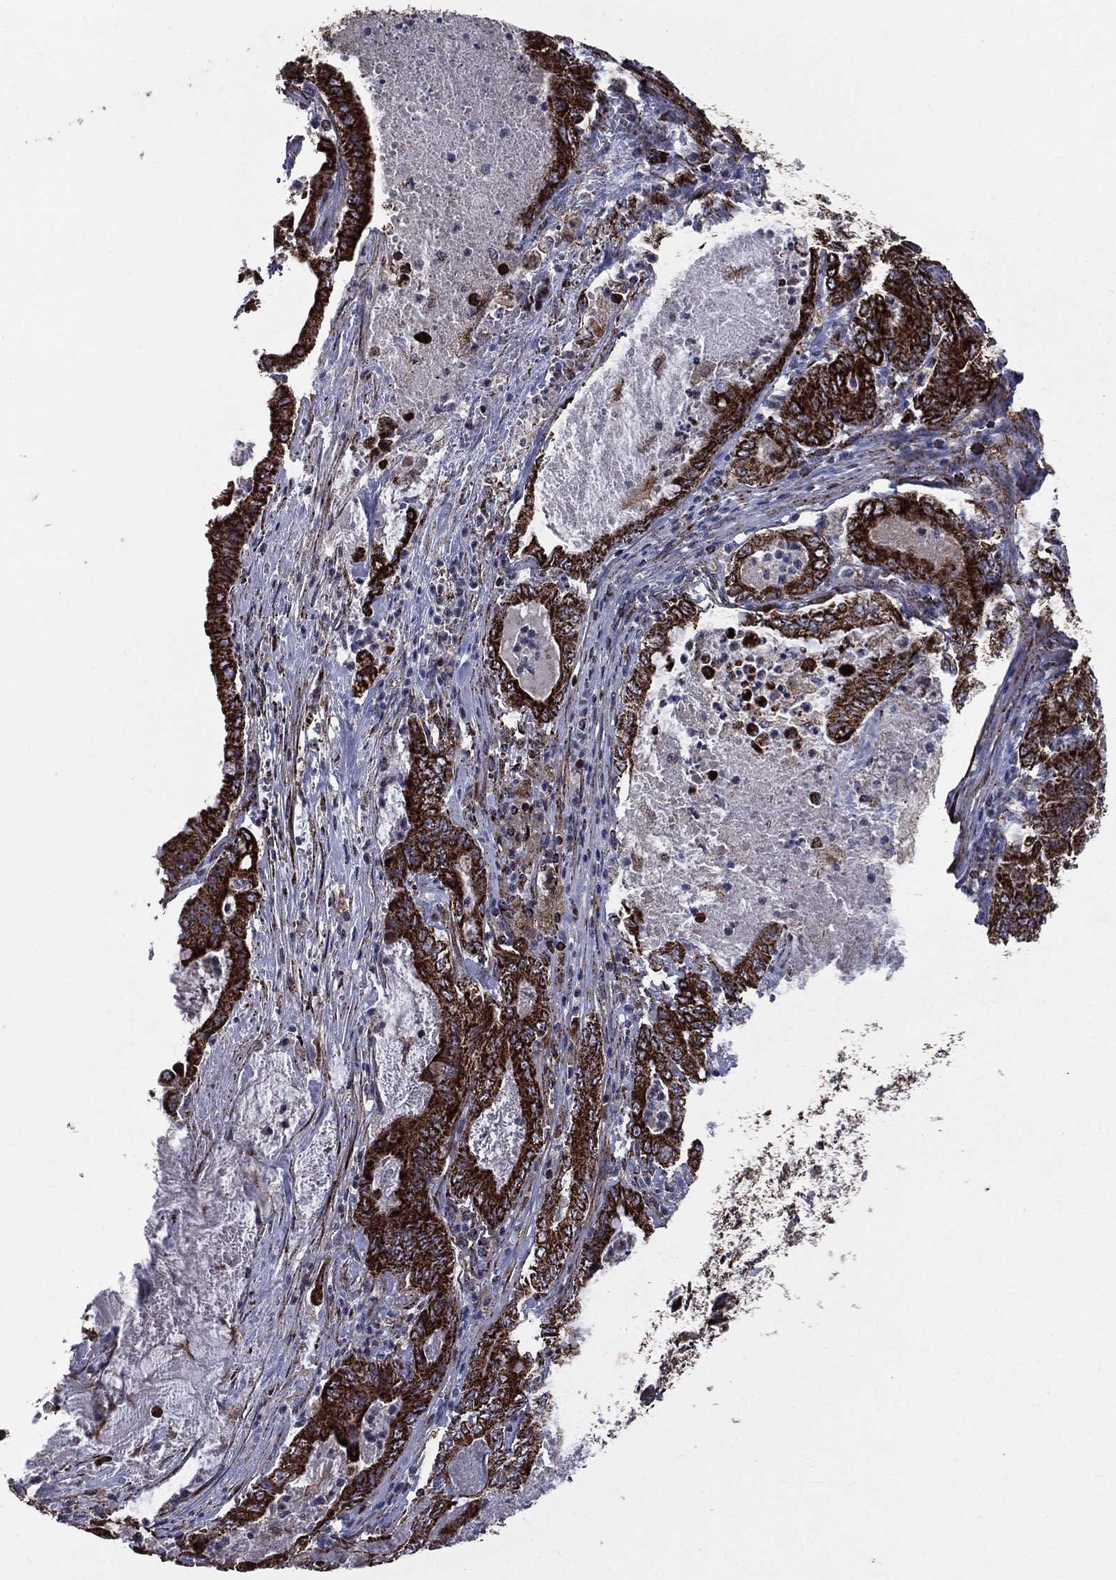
{"staining": {"intensity": "strong", "quantity": ">75%", "location": "cytoplasmic/membranous"}, "tissue": "pancreatic cancer", "cell_type": "Tumor cells", "image_type": "cancer", "snomed": [{"axis": "morphology", "description": "Adenocarcinoma, NOS"}, {"axis": "topography", "description": "Pancreas"}], "caption": "Immunohistochemistry (DAB) staining of human adenocarcinoma (pancreatic) demonstrates strong cytoplasmic/membranous protein expression in about >75% of tumor cells. The staining was performed using DAB (3,3'-diaminobenzidine) to visualize the protein expression in brown, while the nuclei were stained in blue with hematoxylin (Magnification: 20x).", "gene": "GOT2", "patient": {"sex": "male", "age": 71}}